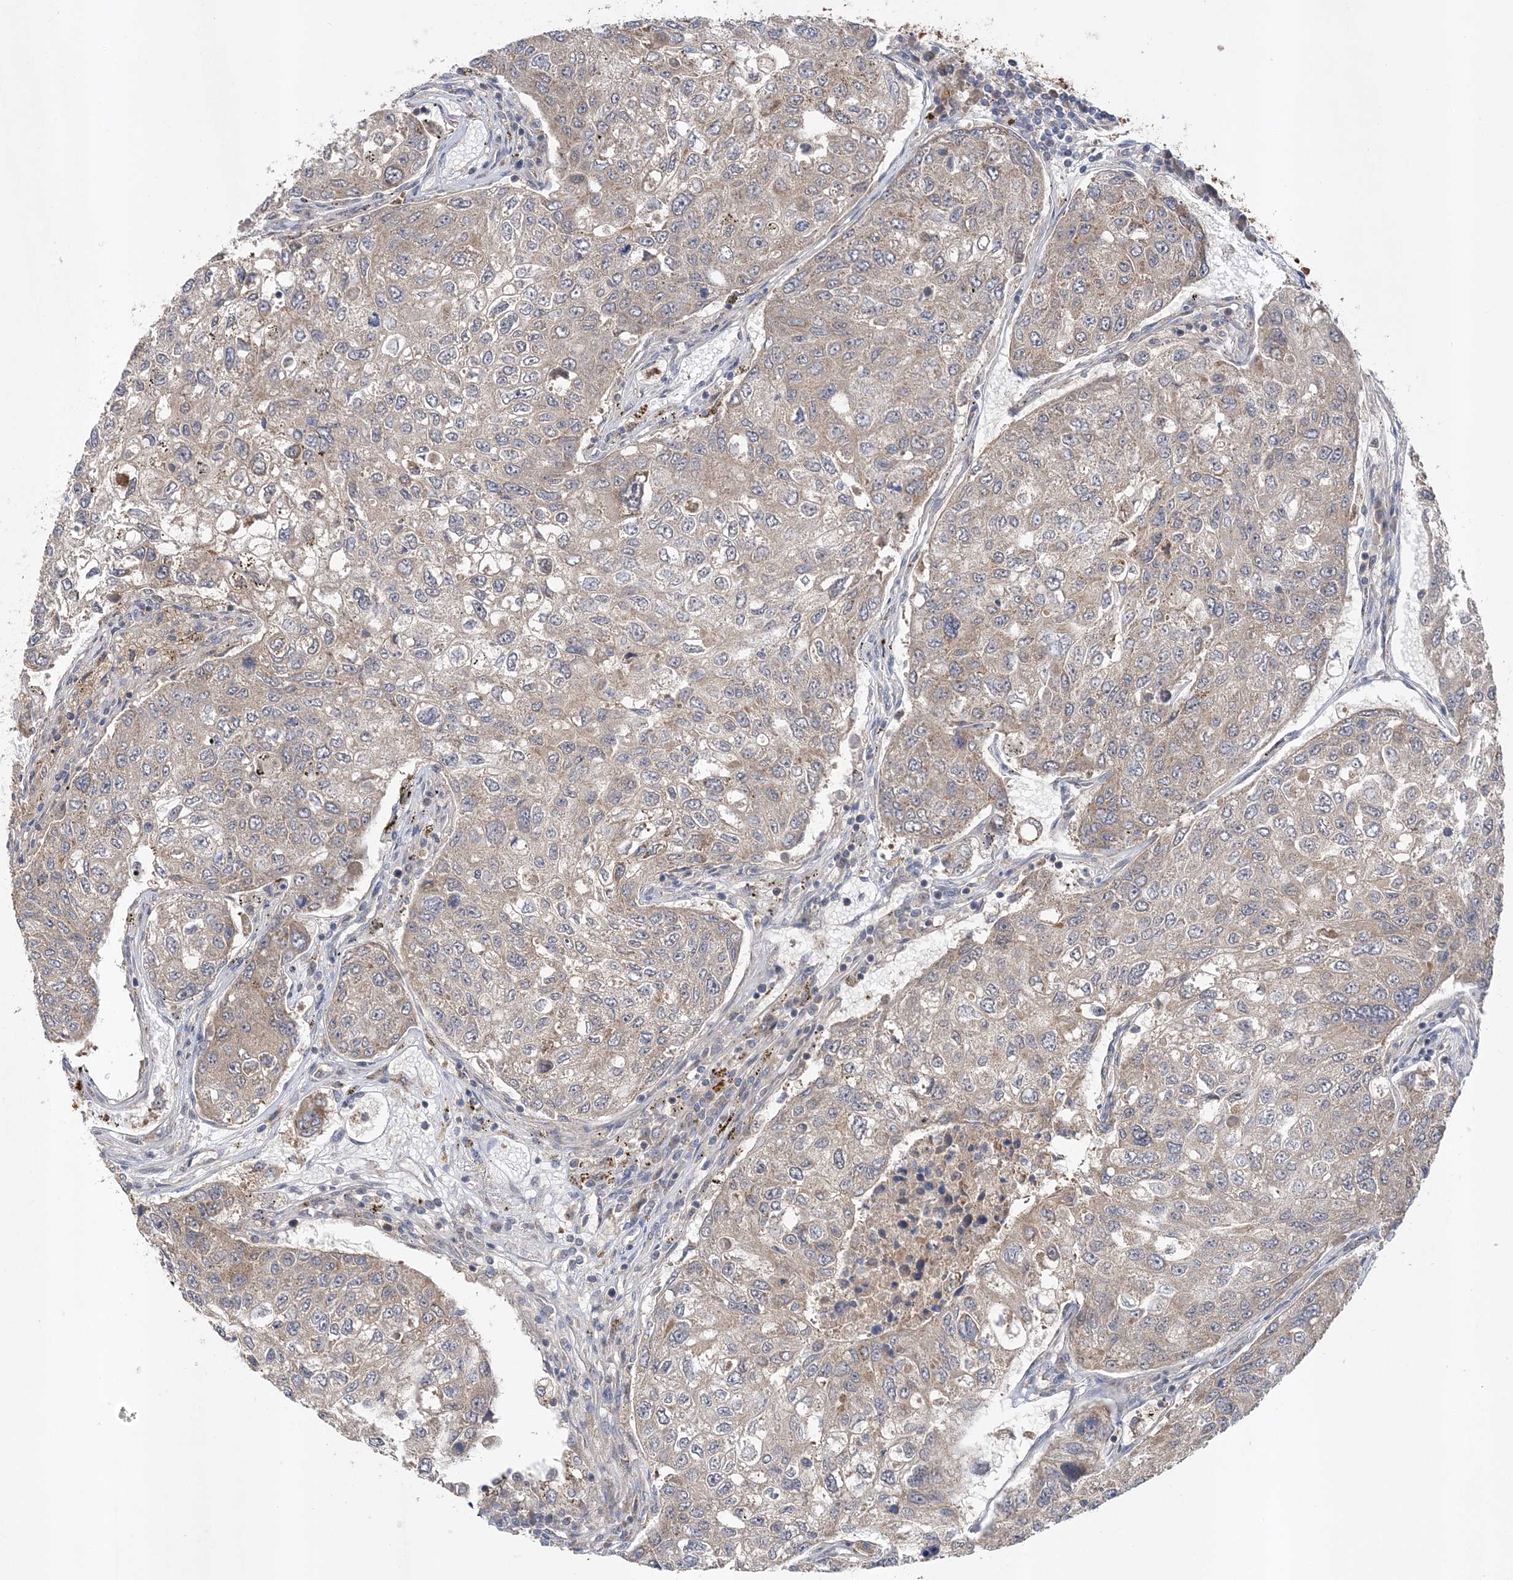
{"staining": {"intensity": "weak", "quantity": "<25%", "location": "cytoplasmic/membranous"}, "tissue": "urothelial cancer", "cell_type": "Tumor cells", "image_type": "cancer", "snomed": [{"axis": "morphology", "description": "Urothelial carcinoma, High grade"}, {"axis": "topography", "description": "Lymph node"}, {"axis": "topography", "description": "Urinary bladder"}], "caption": "This histopathology image is of urothelial cancer stained with IHC to label a protein in brown with the nuclei are counter-stained blue. There is no staining in tumor cells. (IHC, brightfield microscopy, high magnification).", "gene": "MMADHC", "patient": {"sex": "male", "age": 51}}